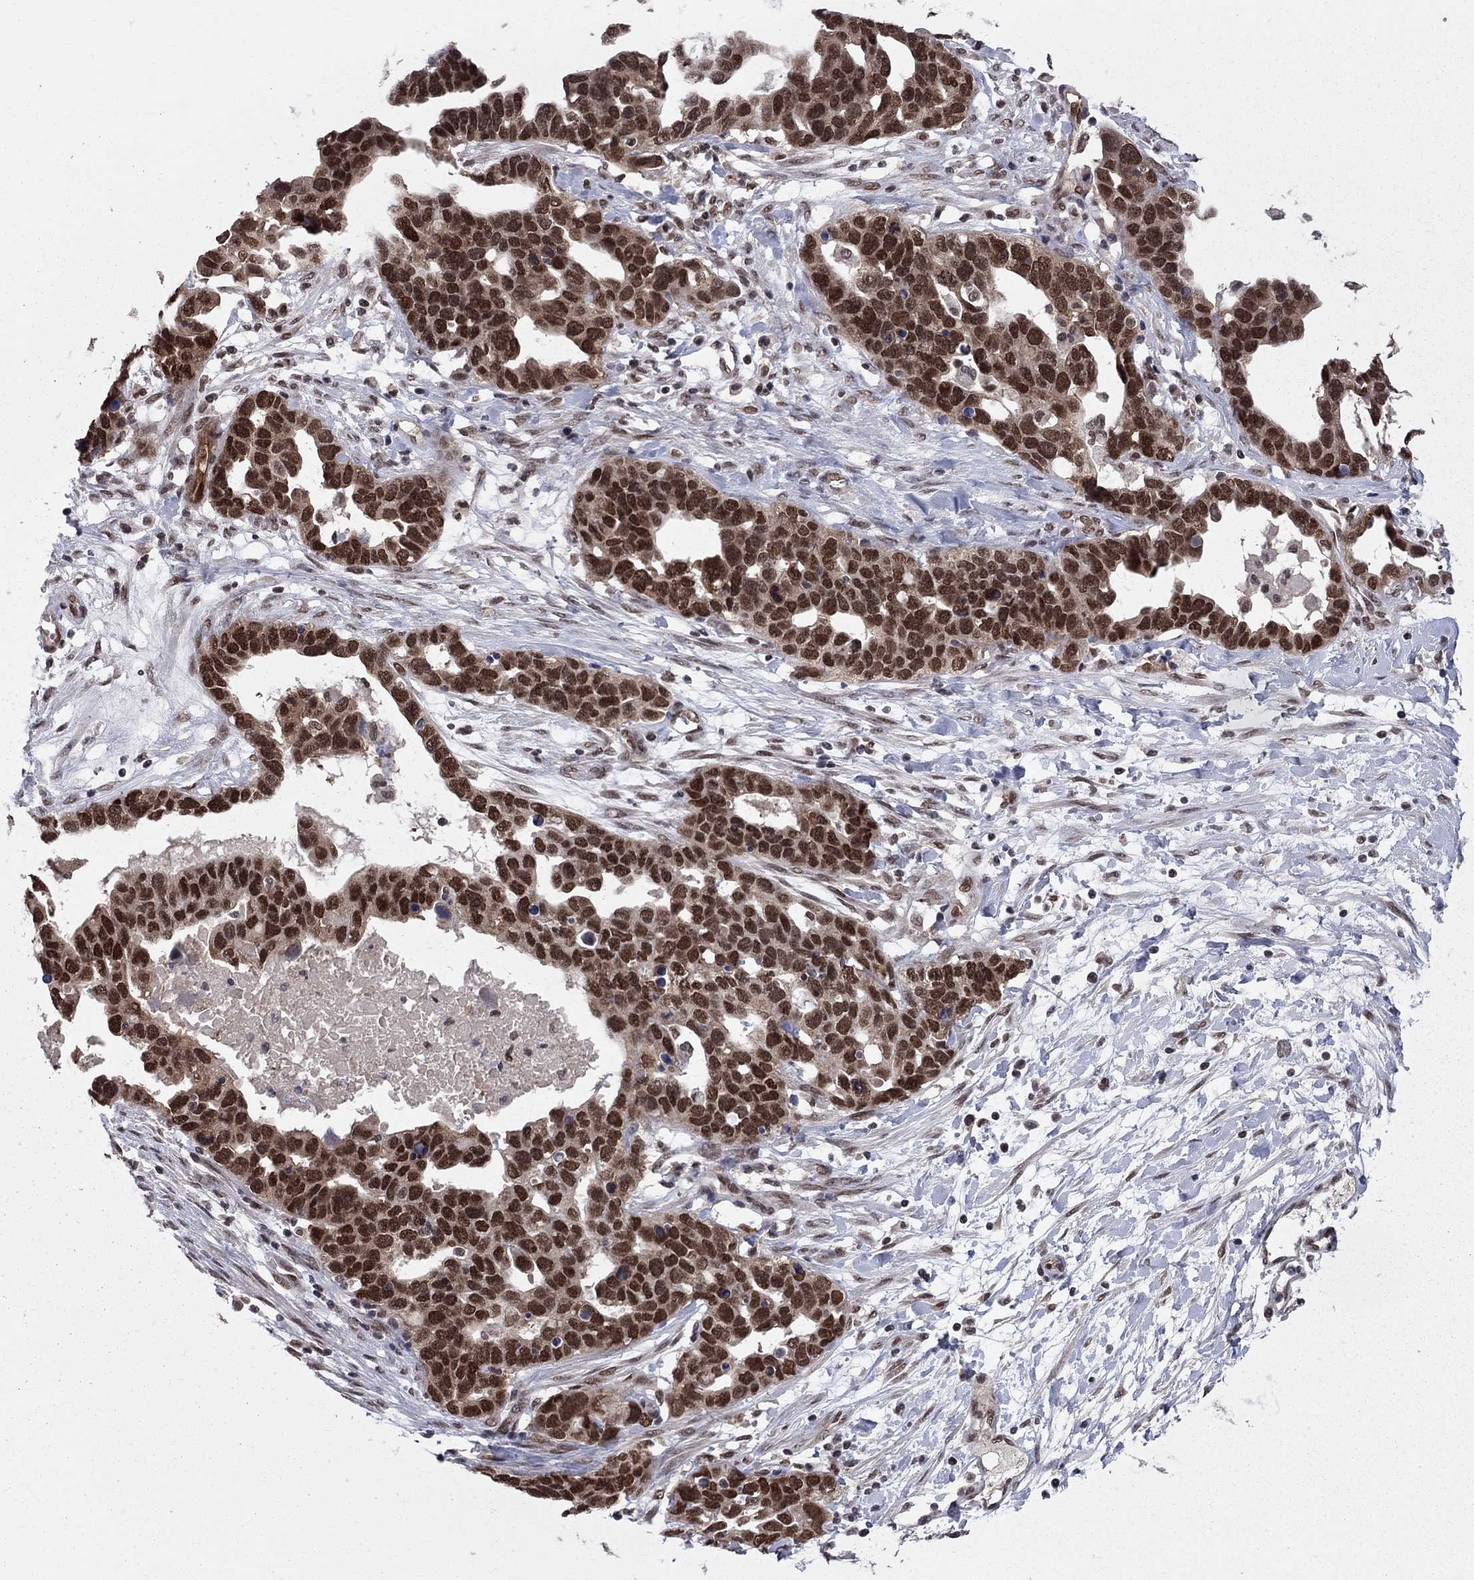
{"staining": {"intensity": "strong", "quantity": ">75%", "location": "nuclear"}, "tissue": "ovarian cancer", "cell_type": "Tumor cells", "image_type": "cancer", "snomed": [{"axis": "morphology", "description": "Cystadenocarcinoma, serous, NOS"}, {"axis": "topography", "description": "Ovary"}], "caption": "Serous cystadenocarcinoma (ovarian) stained with a protein marker demonstrates strong staining in tumor cells.", "gene": "SAP30L", "patient": {"sex": "female", "age": 54}}